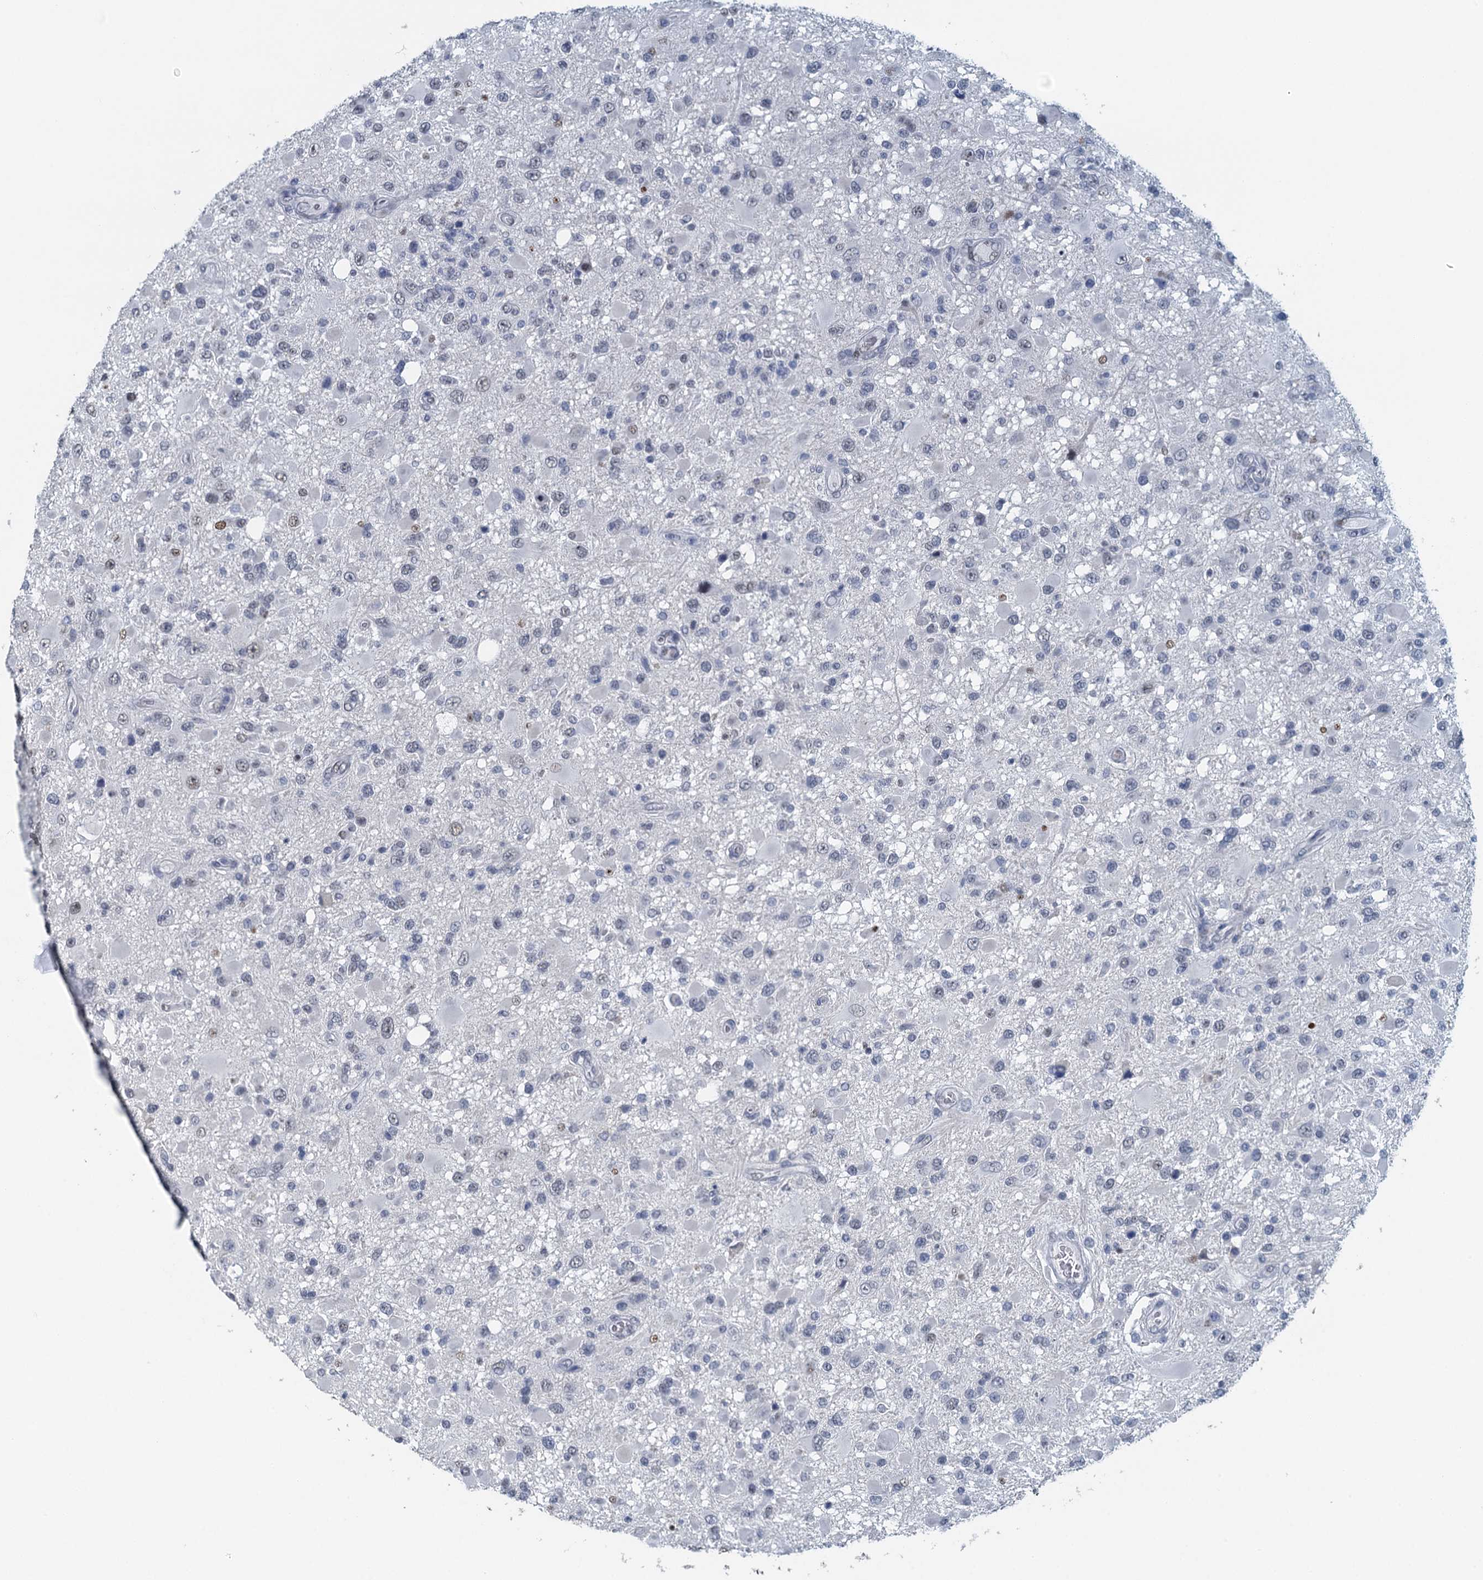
{"staining": {"intensity": "negative", "quantity": "none", "location": "none"}, "tissue": "glioma", "cell_type": "Tumor cells", "image_type": "cancer", "snomed": [{"axis": "morphology", "description": "Glioma, malignant, High grade"}, {"axis": "topography", "description": "Brain"}], "caption": "This is an IHC histopathology image of malignant glioma (high-grade). There is no staining in tumor cells.", "gene": "TTLL9", "patient": {"sex": "male", "age": 53}}